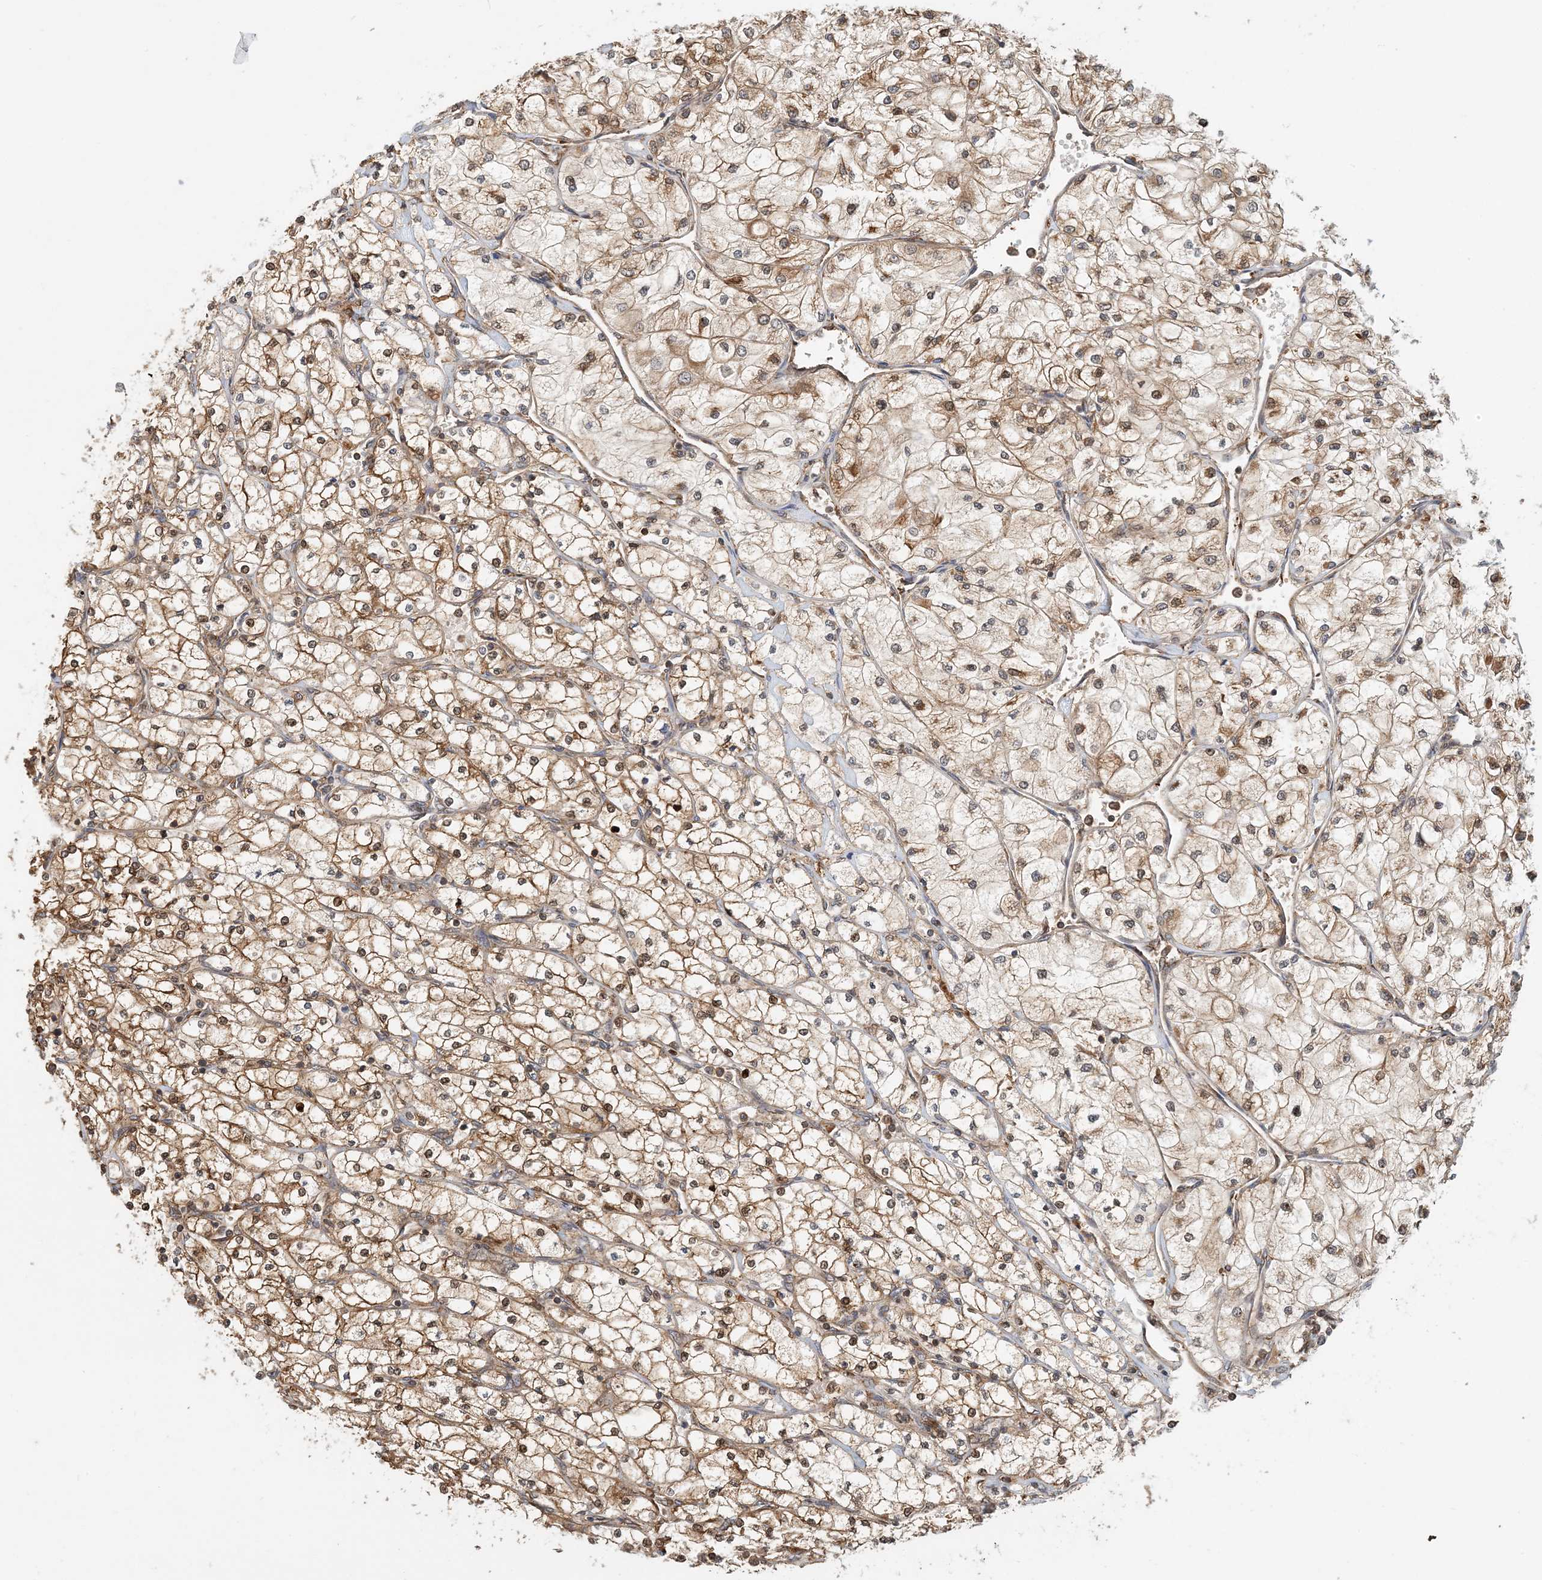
{"staining": {"intensity": "moderate", "quantity": ">75%", "location": "cytoplasmic/membranous"}, "tissue": "renal cancer", "cell_type": "Tumor cells", "image_type": "cancer", "snomed": [{"axis": "morphology", "description": "Adenocarcinoma, NOS"}, {"axis": "topography", "description": "Kidney"}], "caption": "Protein positivity by immunohistochemistry (IHC) reveals moderate cytoplasmic/membranous expression in about >75% of tumor cells in renal cancer.", "gene": "HNMT", "patient": {"sex": "male", "age": 80}}